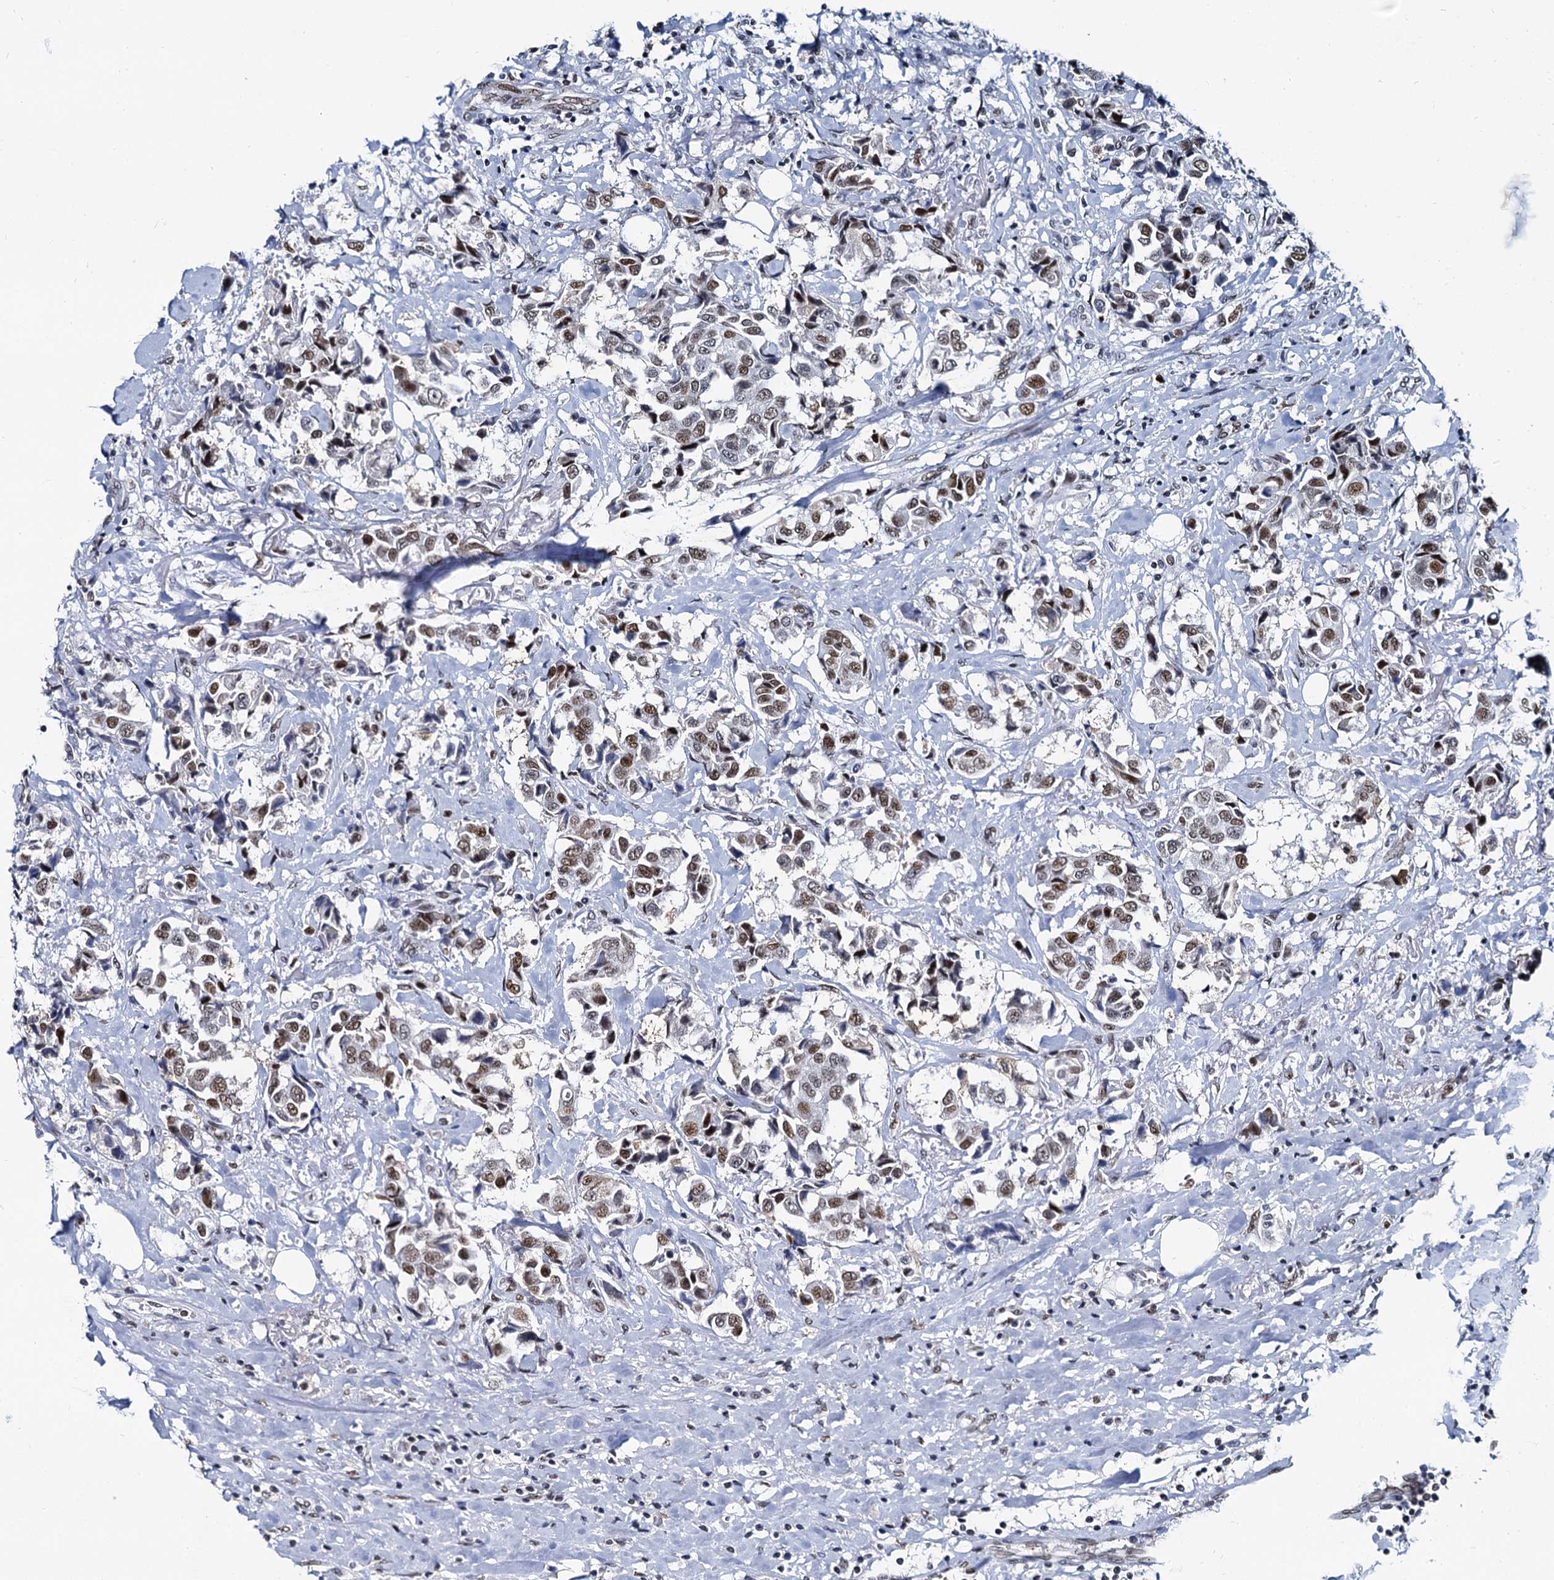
{"staining": {"intensity": "moderate", "quantity": ">75%", "location": "nuclear"}, "tissue": "breast cancer", "cell_type": "Tumor cells", "image_type": "cancer", "snomed": [{"axis": "morphology", "description": "Duct carcinoma"}, {"axis": "topography", "description": "Breast"}], "caption": "A histopathology image of breast infiltrating ductal carcinoma stained for a protein displays moderate nuclear brown staining in tumor cells.", "gene": "CMAS", "patient": {"sex": "female", "age": 80}}